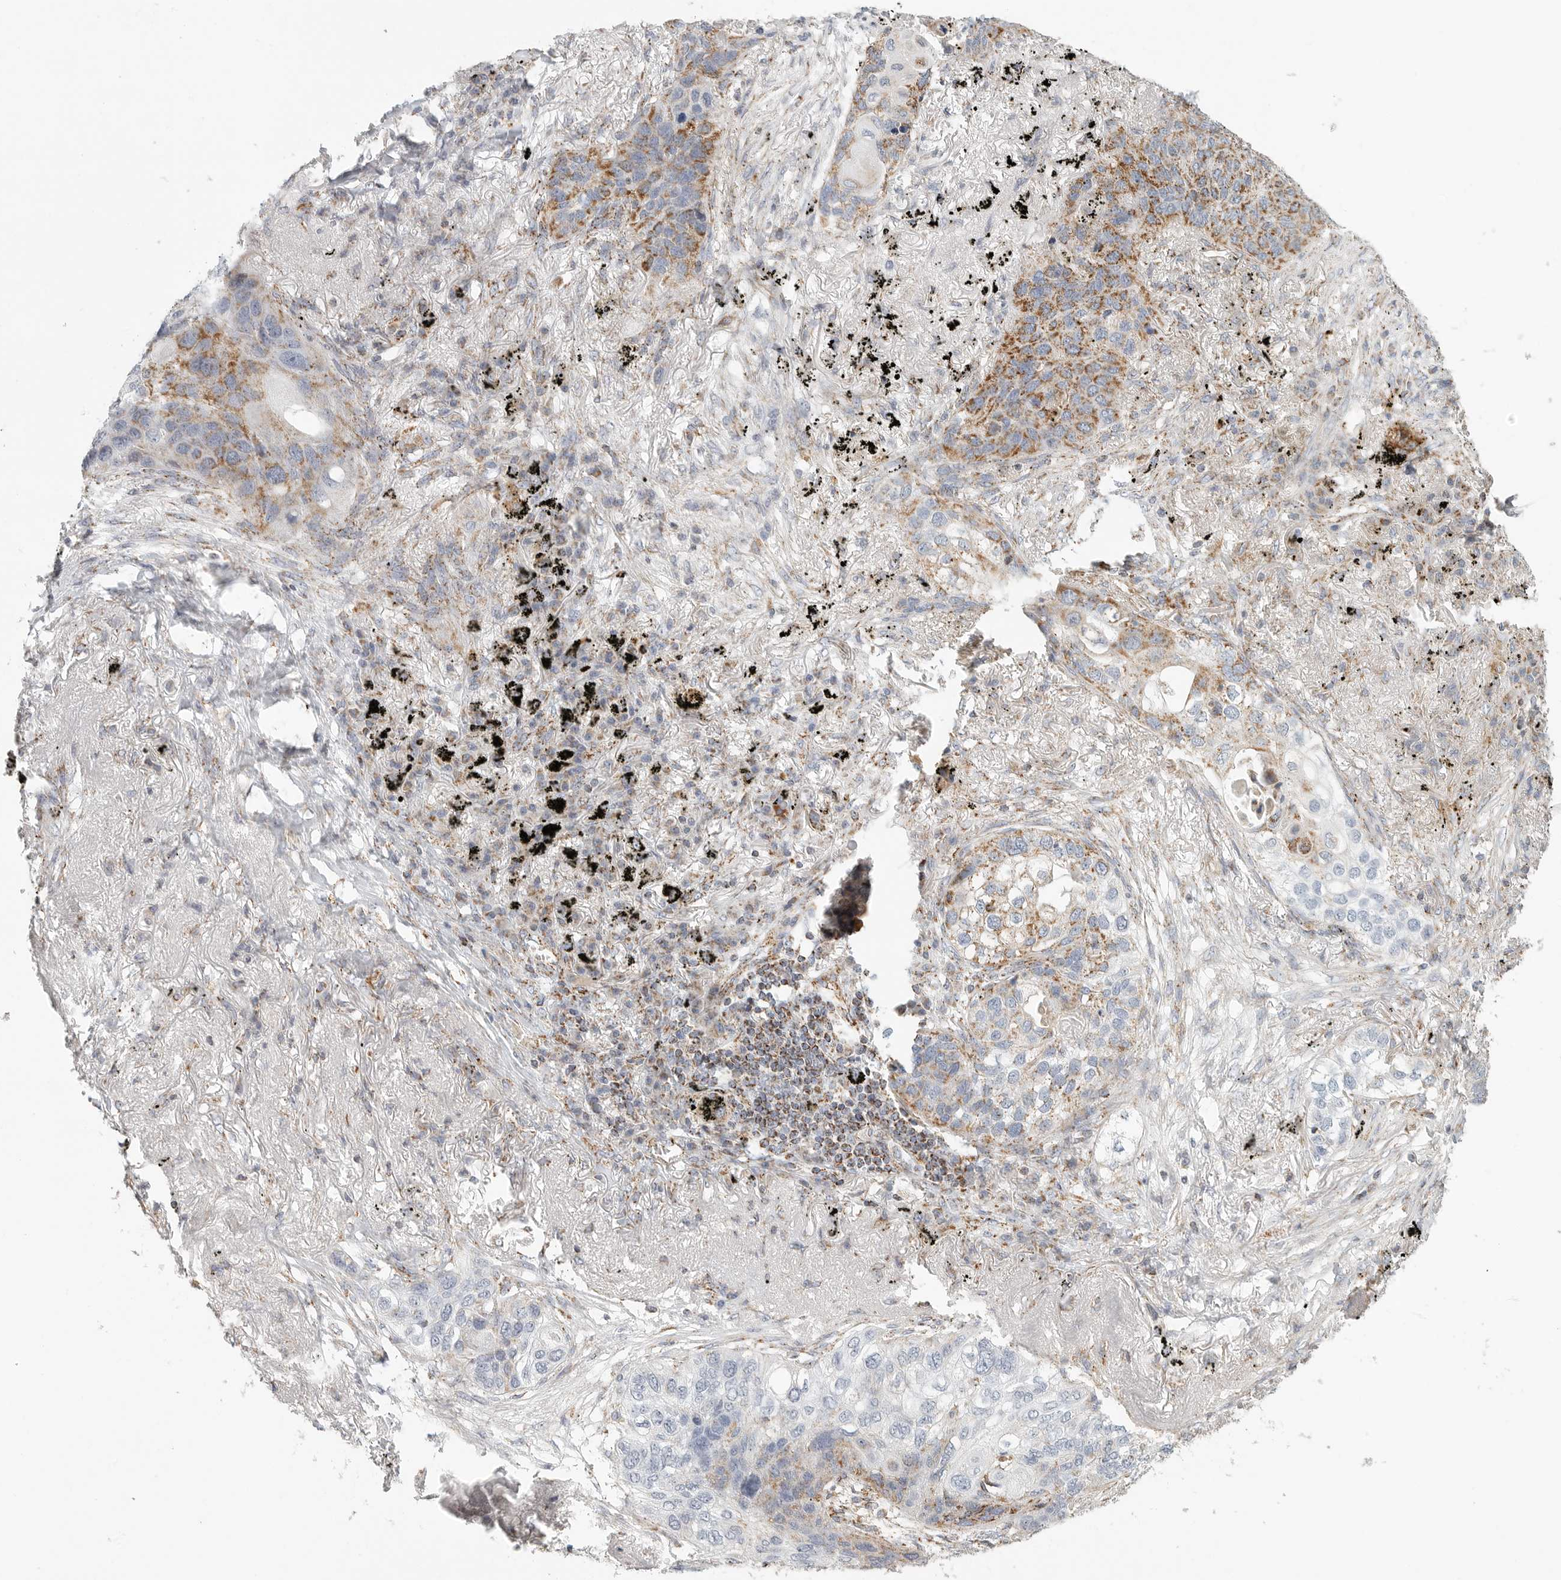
{"staining": {"intensity": "moderate", "quantity": ">75%", "location": "cytoplasmic/membranous"}, "tissue": "lung cancer", "cell_type": "Tumor cells", "image_type": "cancer", "snomed": [{"axis": "morphology", "description": "Squamous cell carcinoma, NOS"}, {"axis": "topography", "description": "Lung"}], "caption": "Brown immunohistochemical staining in lung cancer (squamous cell carcinoma) shows moderate cytoplasmic/membranous positivity in approximately >75% of tumor cells.", "gene": "SLC25A26", "patient": {"sex": "female", "age": 63}}